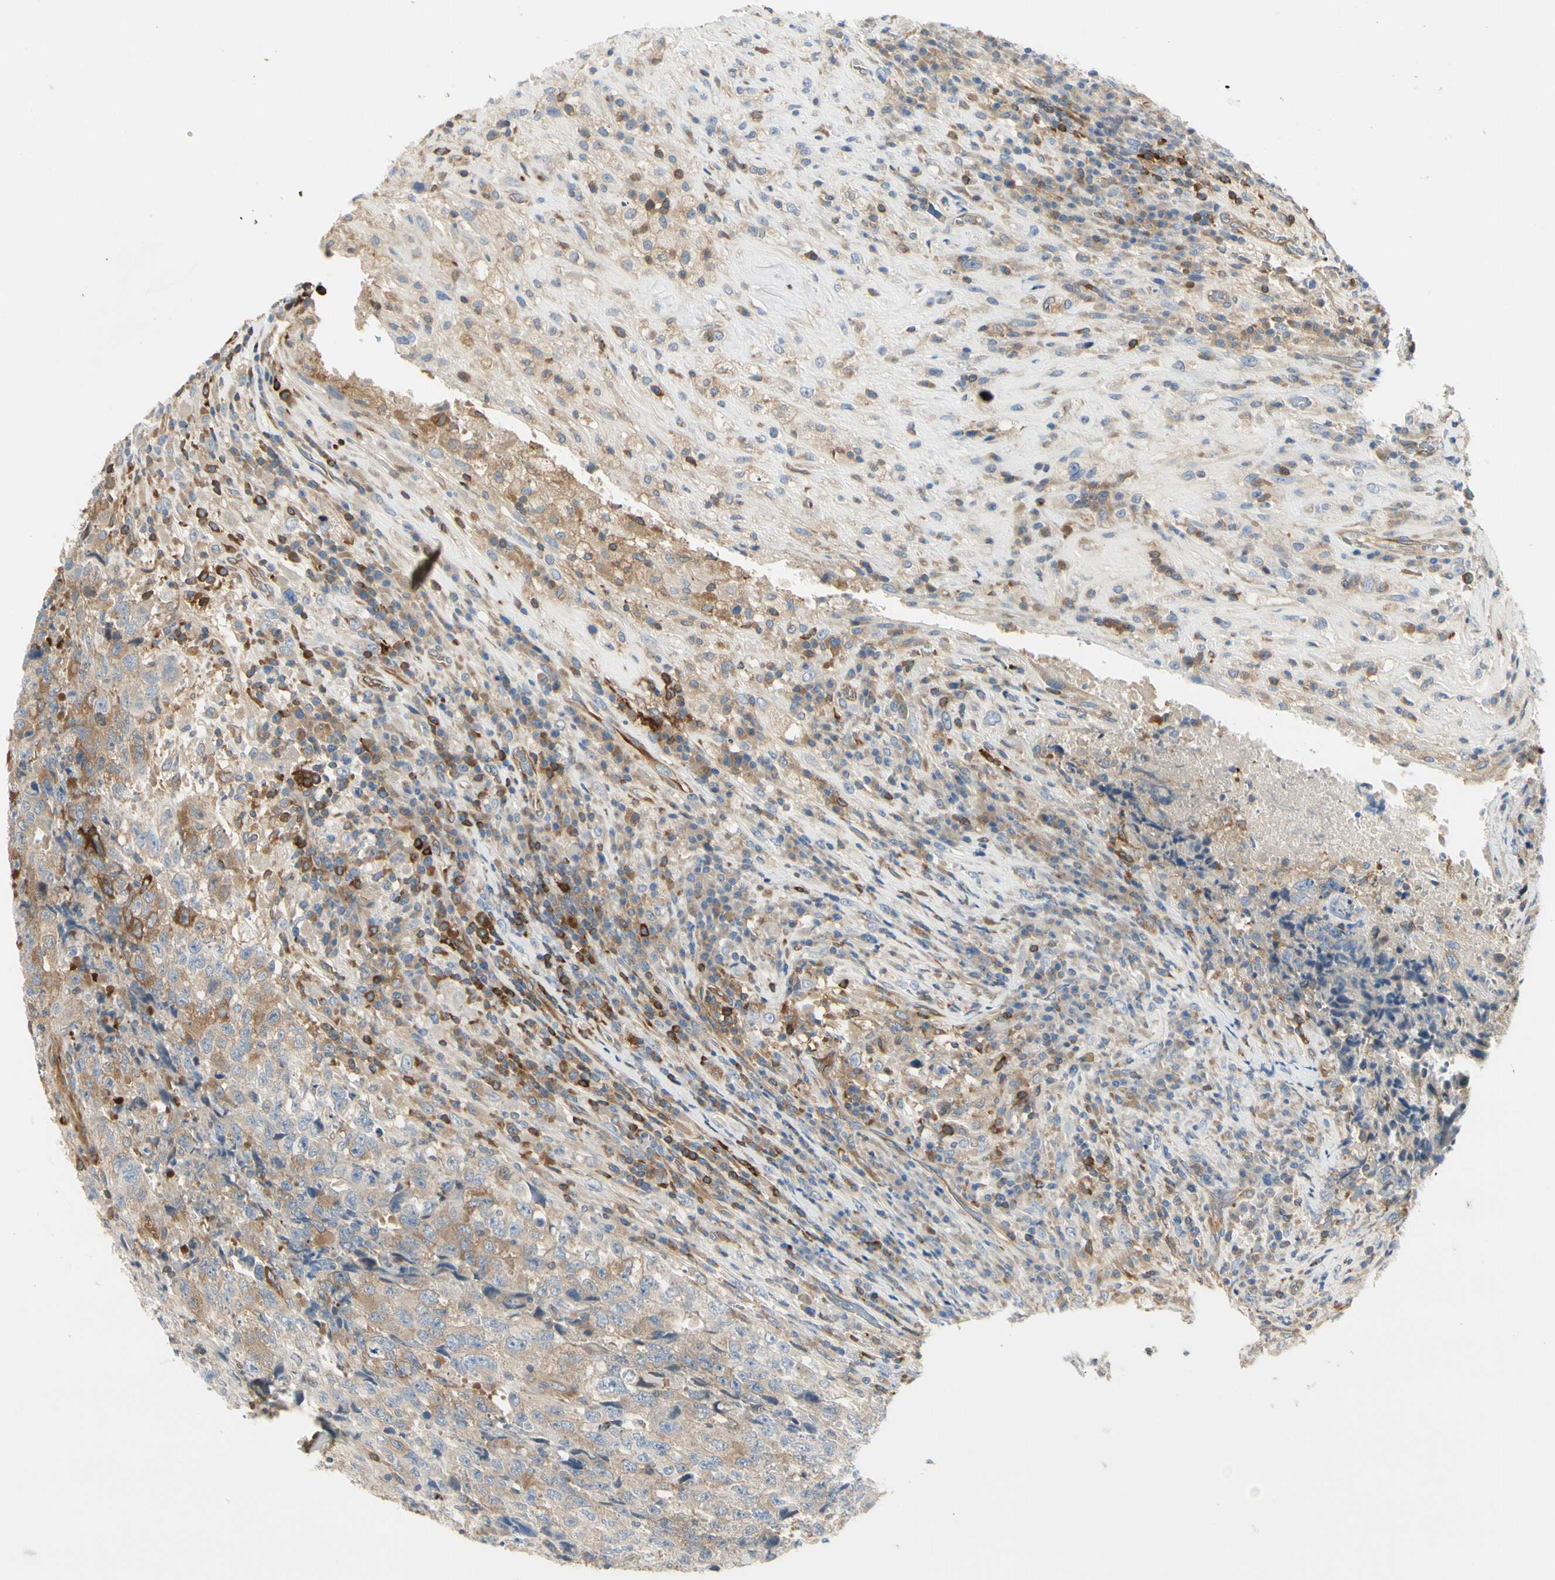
{"staining": {"intensity": "moderate", "quantity": ">75%", "location": "cytoplasmic/membranous"}, "tissue": "testis cancer", "cell_type": "Tumor cells", "image_type": "cancer", "snomed": [{"axis": "morphology", "description": "Necrosis, NOS"}, {"axis": "morphology", "description": "Carcinoma, Embryonal, NOS"}, {"axis": "topography", "description": "Testis"}], "caption": "A high-resolution photomicrograph shows immunohistochemistry staining of testis cancer, which reveals moderate cytoplasmic/membranous positivity in approximately >75% of tumor cells. Nuclei are stained in blue.", "gene": "NFKB2", "patient": {"sex": "male", "age": 19}}